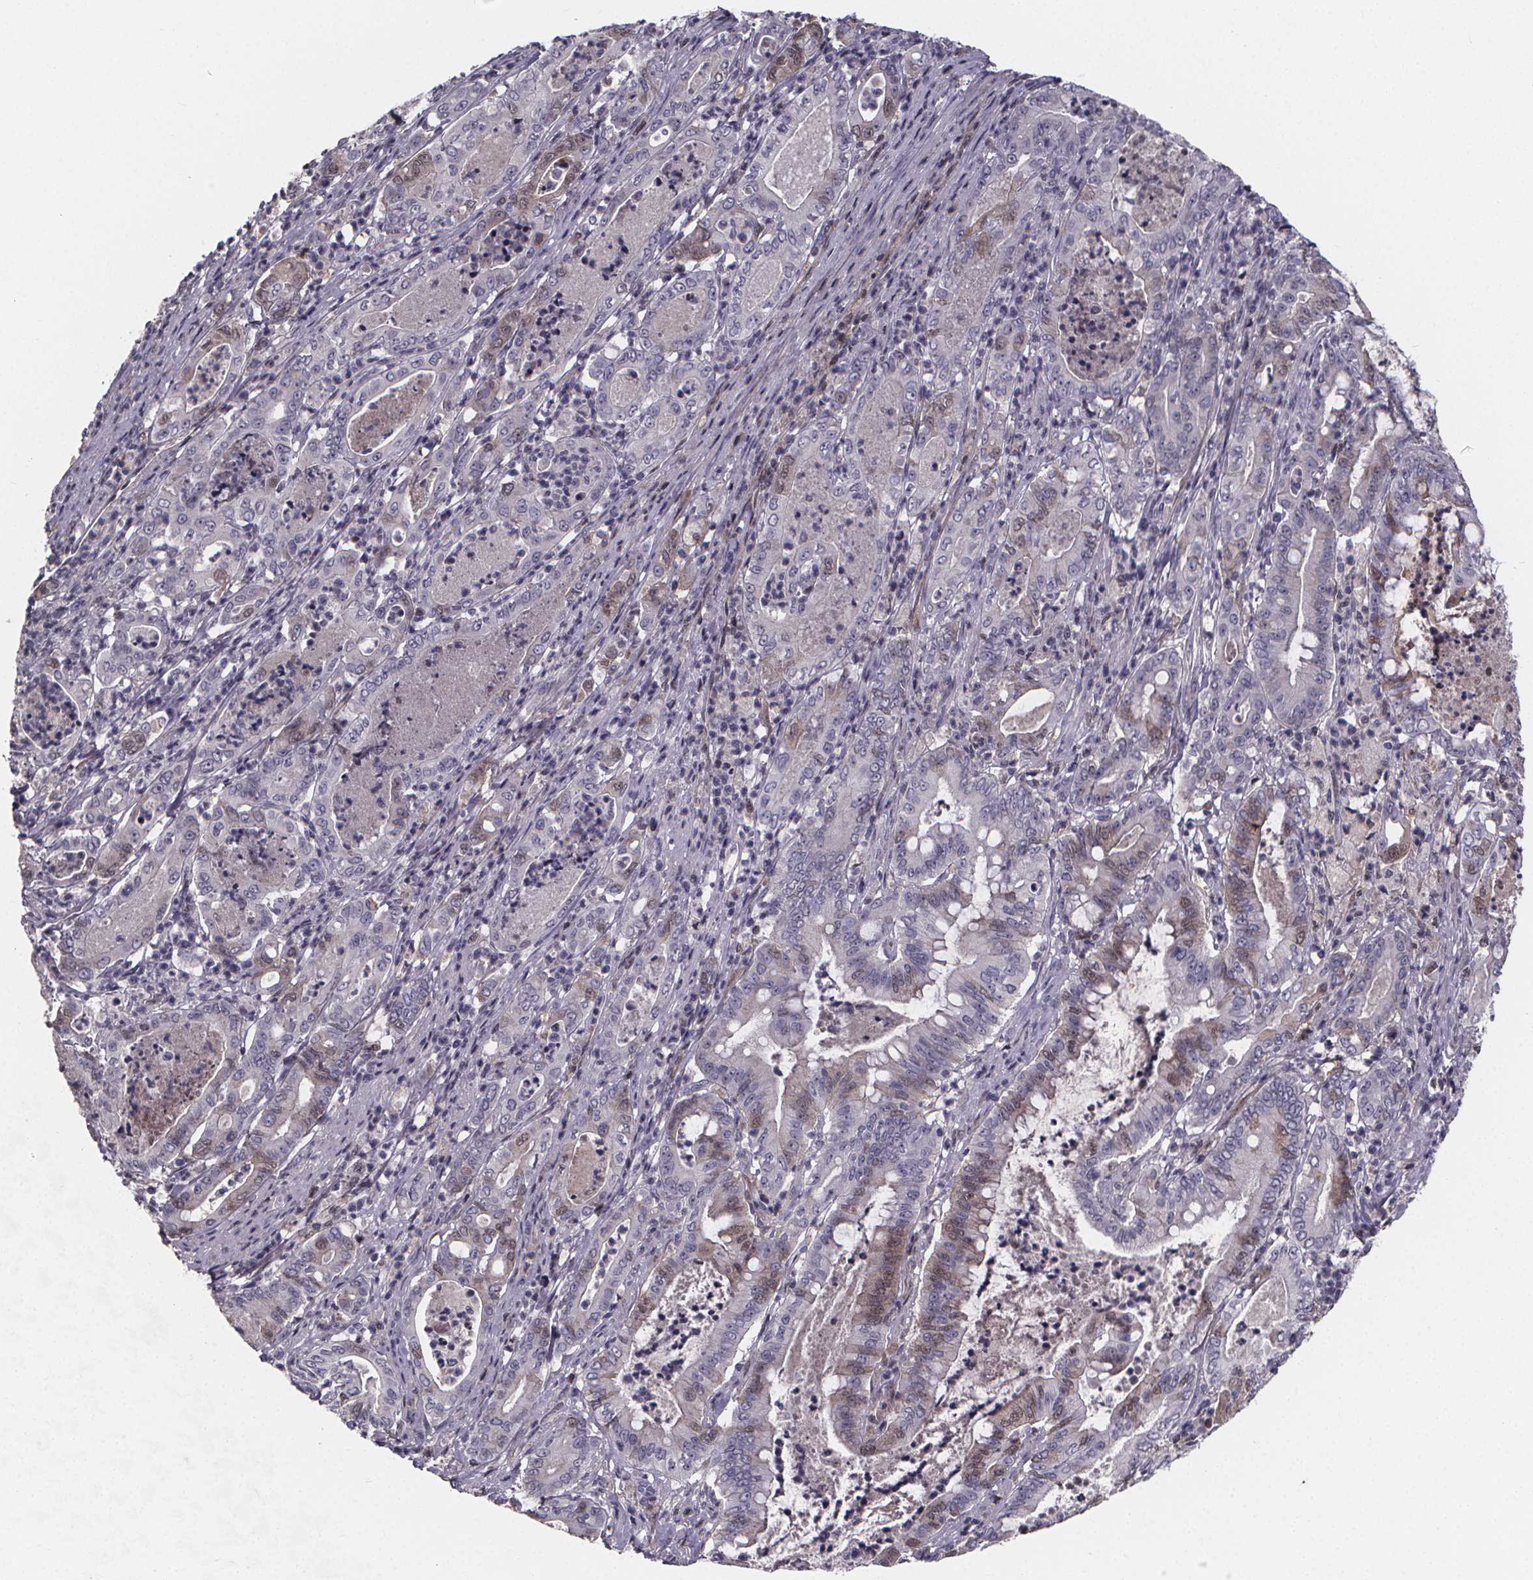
{"staining": {"intensity": "weak", "quantity": "<25%", "location": "cytoplasmic/membranous,nuclear"}, "tissue": "pancreatic cancer", "cell_type": "Tumor cells", "image_type": "cancer", "snomed": [{"axis": "morphology", "description": "Adenocarcinoma, NOS"}, {"axis": "topography", "description": "Pancreas"}], "caption": "There is no significant expression in tumor cells of adenocarcinoma (pancreatic). The staining was performed using DAB (3,3'-diaminobenzidine) to visualize the protein expression in brown, while the nuclei were stained in blue with hematoxylin (Magnification: 20x).", "gene": "AGT", "patient": {"sex": "male", "age": 71}}